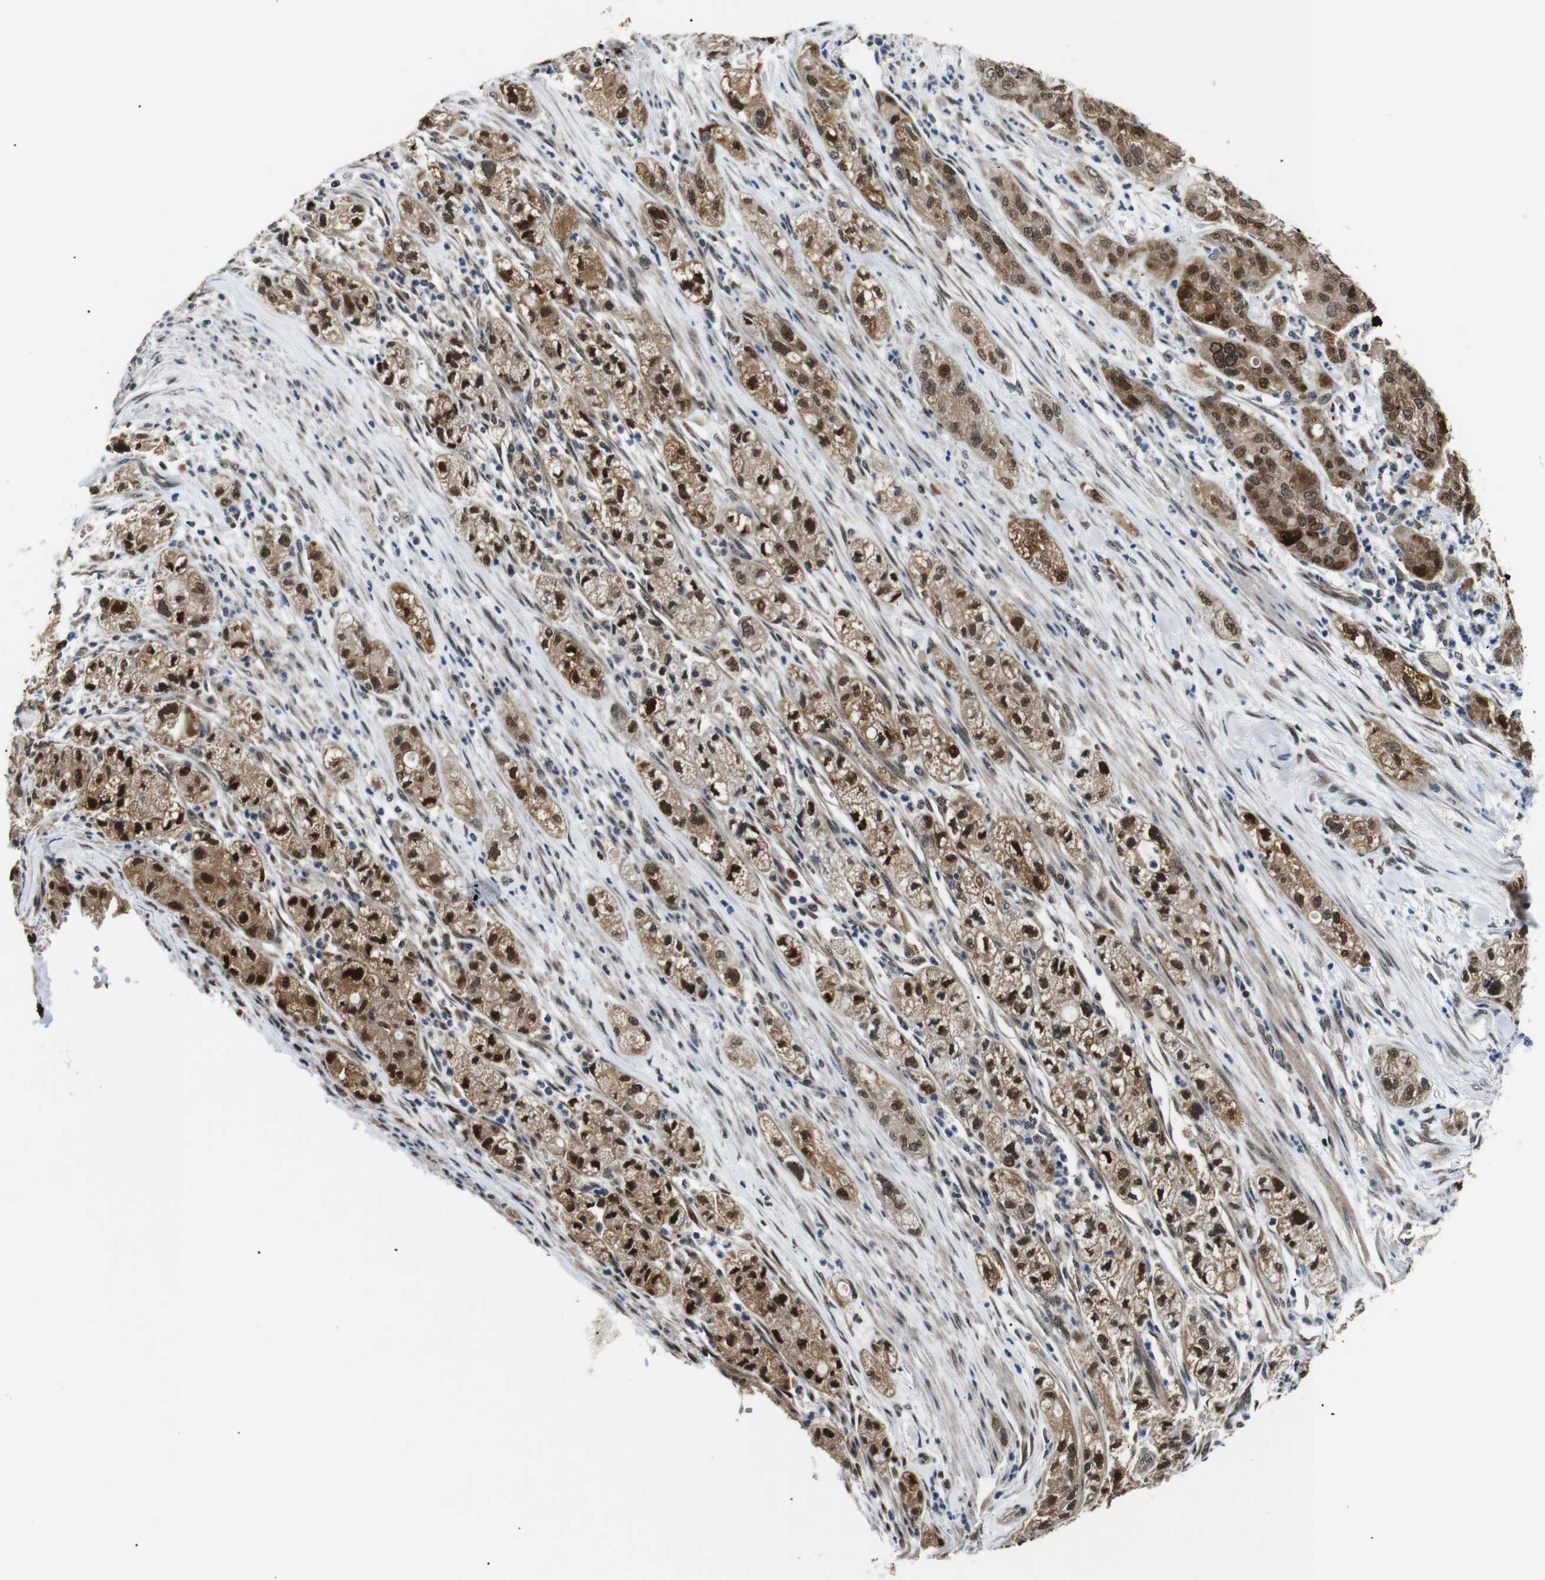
{"staining": {"intensity": "strong", "quantity": ">75%", "location": "cytoplasmic/membranous,nuclear"}, "tissue": "pancreatic cancer", "cell_type": "Tumor cells", "image_type": "cancer", "snomed": [{"axis": "morphology", "description": "Adenocarcinoma, NOS"}, {"axis": "topography", "description": "Pancreas"}], "caption": "Adenocarcinoma (pancreatic) was stained to show a protein in brown. There is high levels of strong cytoplasmic/membranous and nuclear positivity in about >75% of tumor cells. Using DAB (brown) and hematoxylin (blue) stains, captured at high magnification using brightfield microscopy.", "gene": "SKP1", "patient": {"sex": "female", "age": 78}}